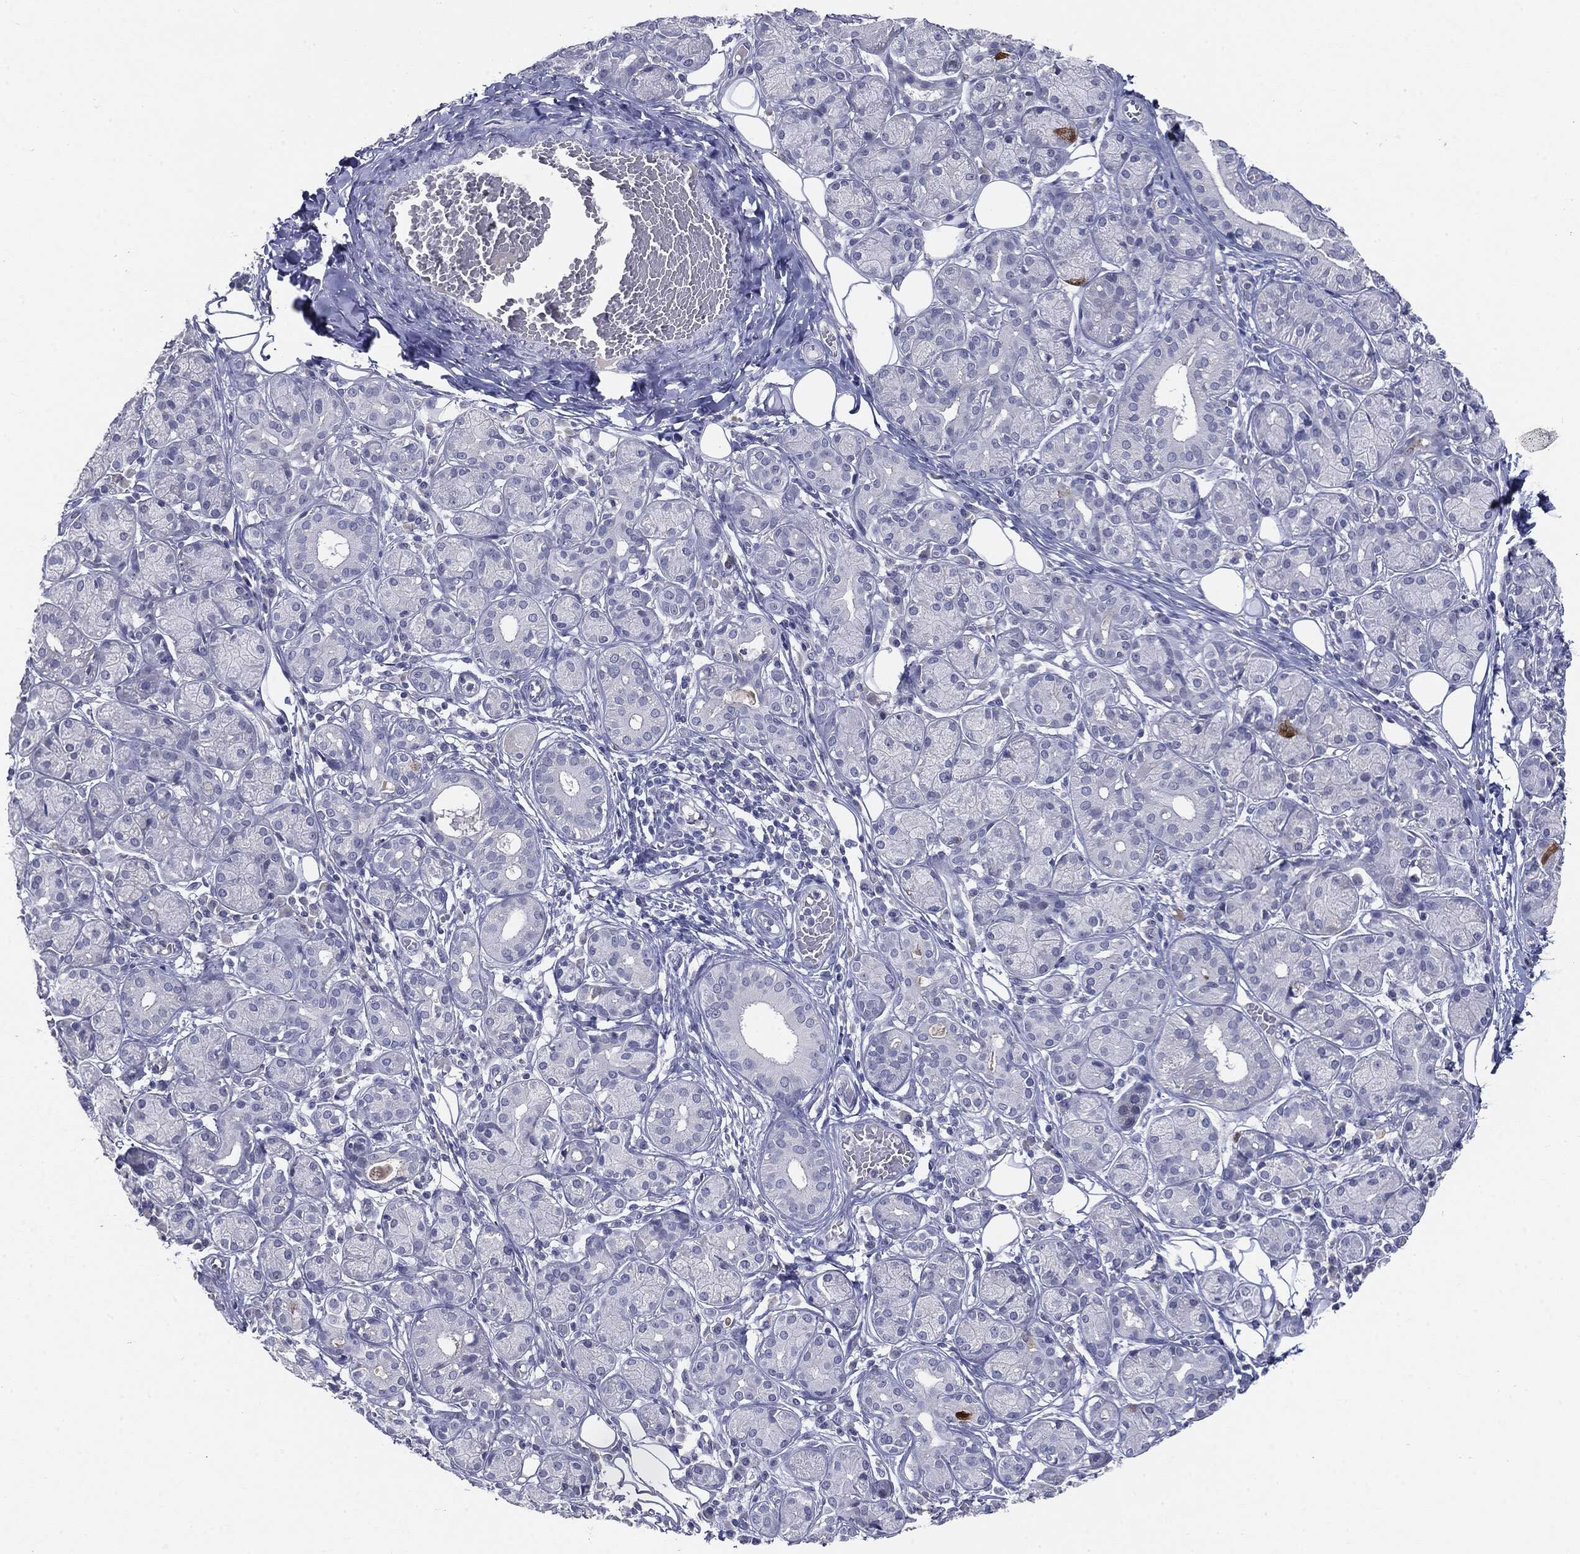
{"staining": {"intensity": "negative", "quantity": "none", "location": "none"}, "tissue": "salivary gland", "cell_type": "Glandular cells", "image_type": "normal", "snomed": [{"axis": "morphology", "description": "Normal tissue, NOS"}, {"axis": "topography", "description": "Salivary gland"}], "caption": "The immunohistochemistry image has no significant staining in glandular cells of salivary gland. (DAB IHC, high magnification).", "gene": "CGB1", "patient": {"sex": "male", "age": 71}}